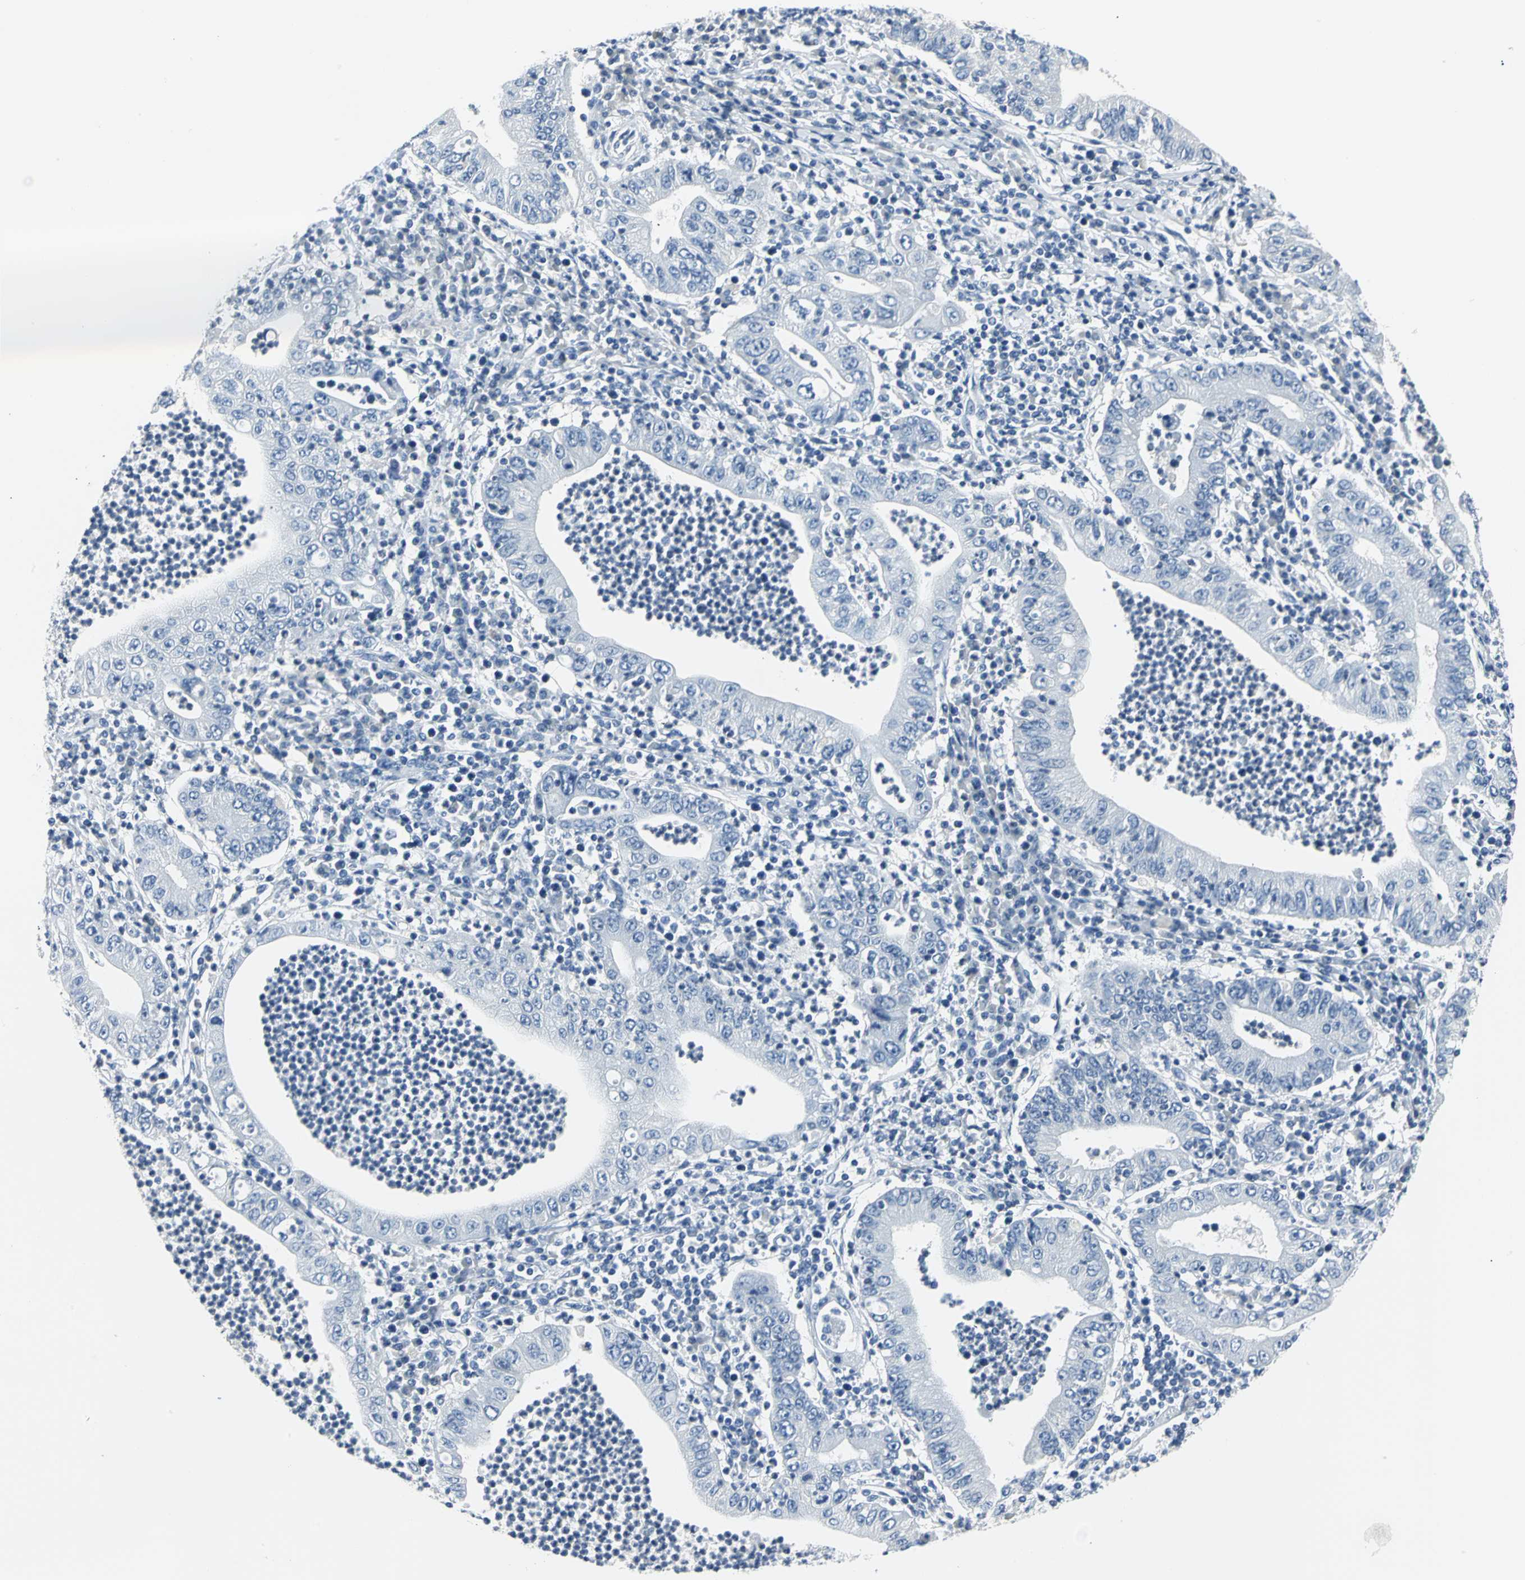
{"staining": {"intensity": "negative", "quantity": "none", "location": "none"}, "tissue": "stomach cancer", "cell_type": "Tumor cells", "image_type": "cancer", "snomed": [{"axis": "morphology", "description": "Normal tissue, NOS"}, {"axis": "morphology", "description": "Adenocarcinoma, NOS"}, {"axis": "topography", "description": "Esophagus"}, {"axis": "topography", "description": "Stomach, upper"}, {"axis": "topography", "description": "Peripheral nerve tissue"}], "caption": "This micrograph is of stomach adenocarcinoma stained with immunohistochemistry (IHC) to label a protein in brown with the nuclei are counter-stained blue. There is no expression in tumor cells.", "gene": "RIPOR1", "patient": {"sex": "male", "age": 62}}